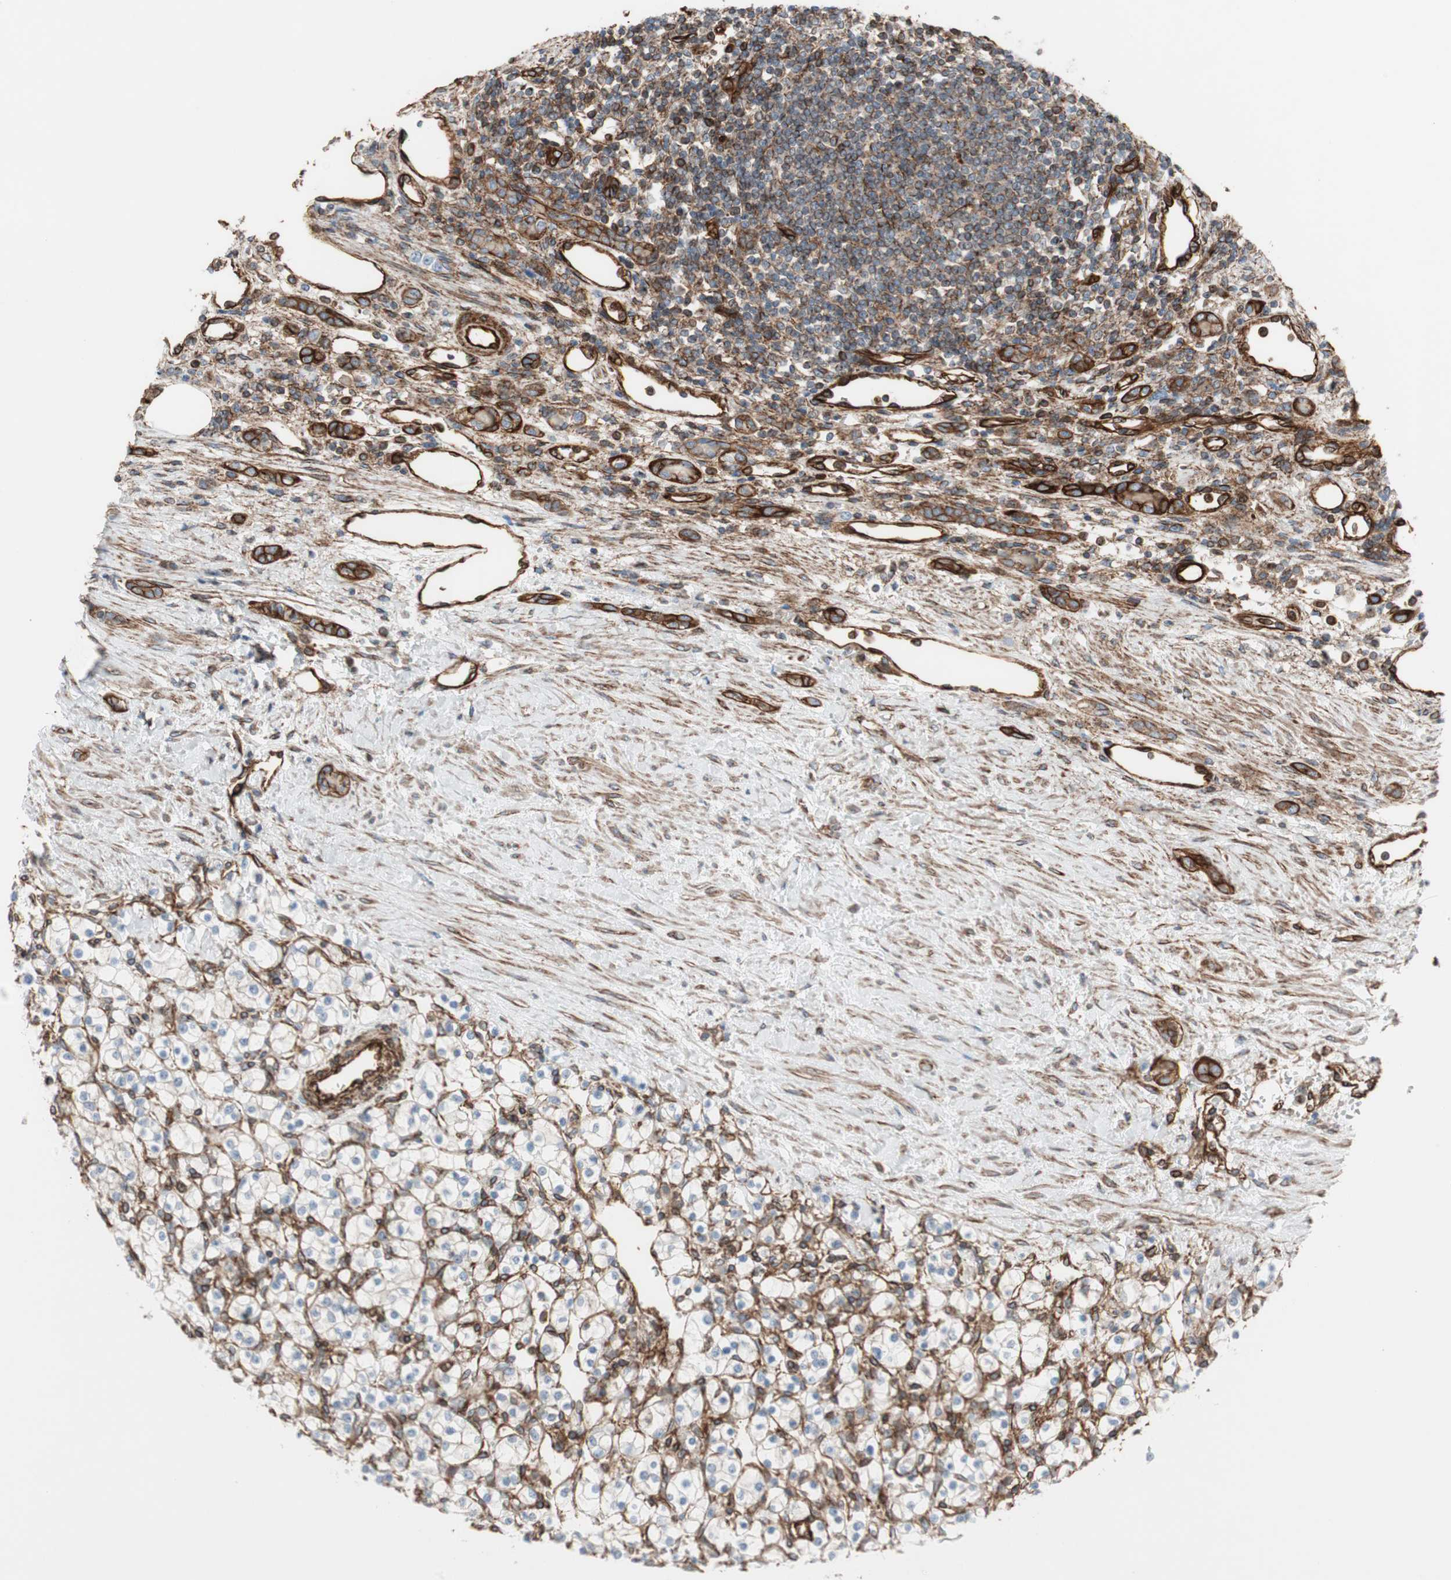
{"staining": {"intensity": "moderate", "quantity": "<25%", "location": "cytoplasmic/membranous"}, "tissue": "renal cancer", "cell_type": "Tumor cells", "image_type": "cancer", "snomed": [{"axis": "morphology", "description": "Normal tissue, NOS"}, {"axis": "morphology", "description": "Adenocarcinoma, NOS"}, {"axis": "topography", "description": "Kidney"}], "caption": "Immunohistochemistry (IHC) of renal cancer demonstrates low levels of moderate cytoplasmic/membranous staining in approximately <25% of tumor cells. The staining is performed using DAB brown chromogen to label protein expression. The nuclei are counter-stained blue using hematoxylin.", "gene": "TCTA", "patient": {"sex": "female", "age": 55}}